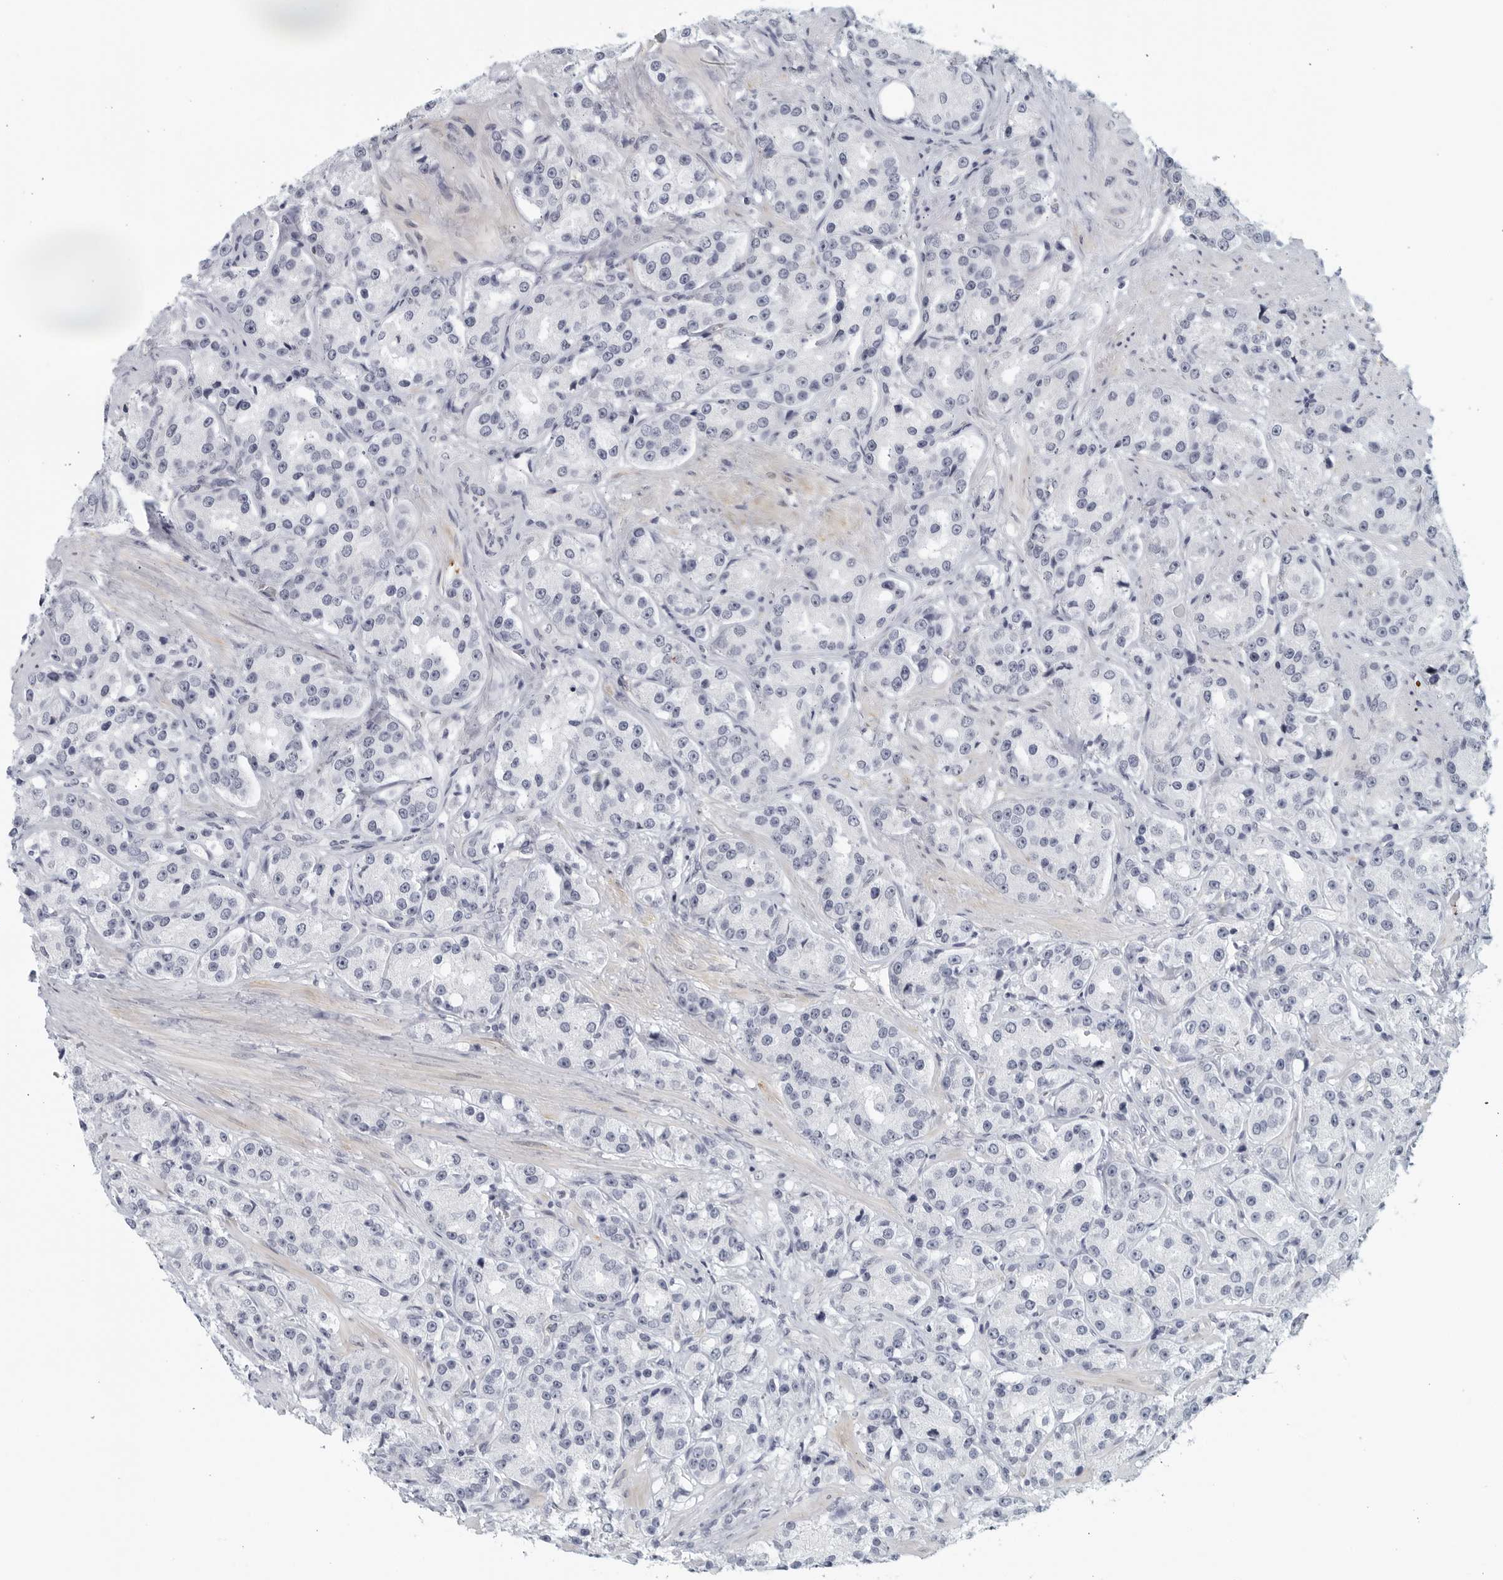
{"staining": {"intensity": "negative", "quantity": "none", "location": "none"}, "tissue": "prostate cancer", "cell_type": "Tumor cells", "image_type": "cancer", "snomed": [{"axis": "morphology", "description": "Adenocarcinoma, High grade"}, {"axis": "topography", "description": "Prostate"}], "caption": "Histopathology image shows no significant protein staining in tumor cells of prostate cancer (high-grade adenocarcinoma).", "gene": "MATN1", "patient": {"sex": "male", "age": 60}}